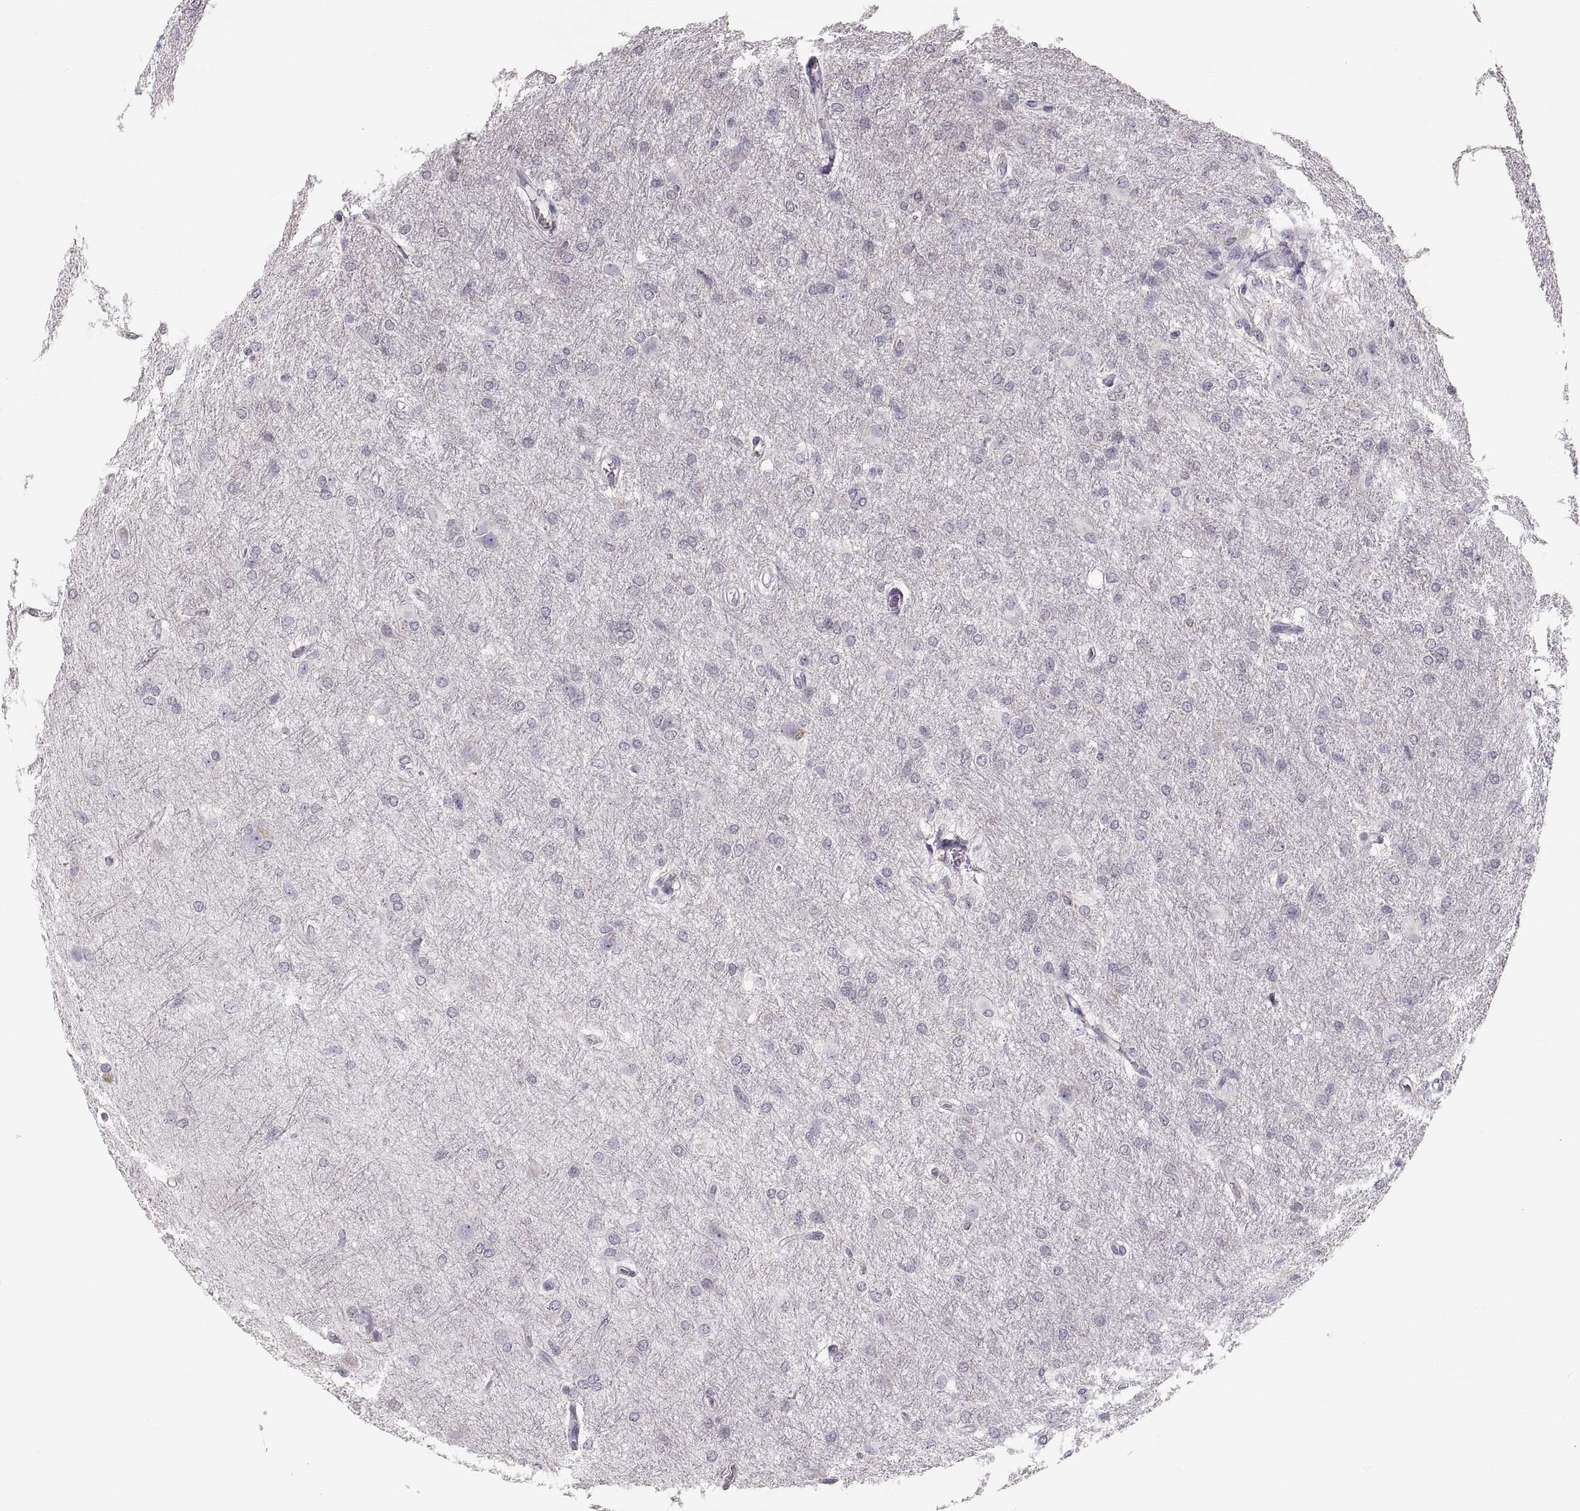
{"staining": {"intensity": "negative", "quantity": "none", "location": "none"}, "tissue": "glioma", "cell_type": "Tumor cells", "image_type": "cancer", "snomed": [{"axis": "morphology", "description": "Glioma, malignant, High grade"}, {"axis": "topography", "description": "Brain"}], "caption": "High magnification brightfield microscopy of glioma stained with DAB (brown) and counterstained with hematoxylin (blue): tumor cells show no significant positivity.", "gene": "RUNDC3A", "patient": {"sex": "male", "age": 68}}